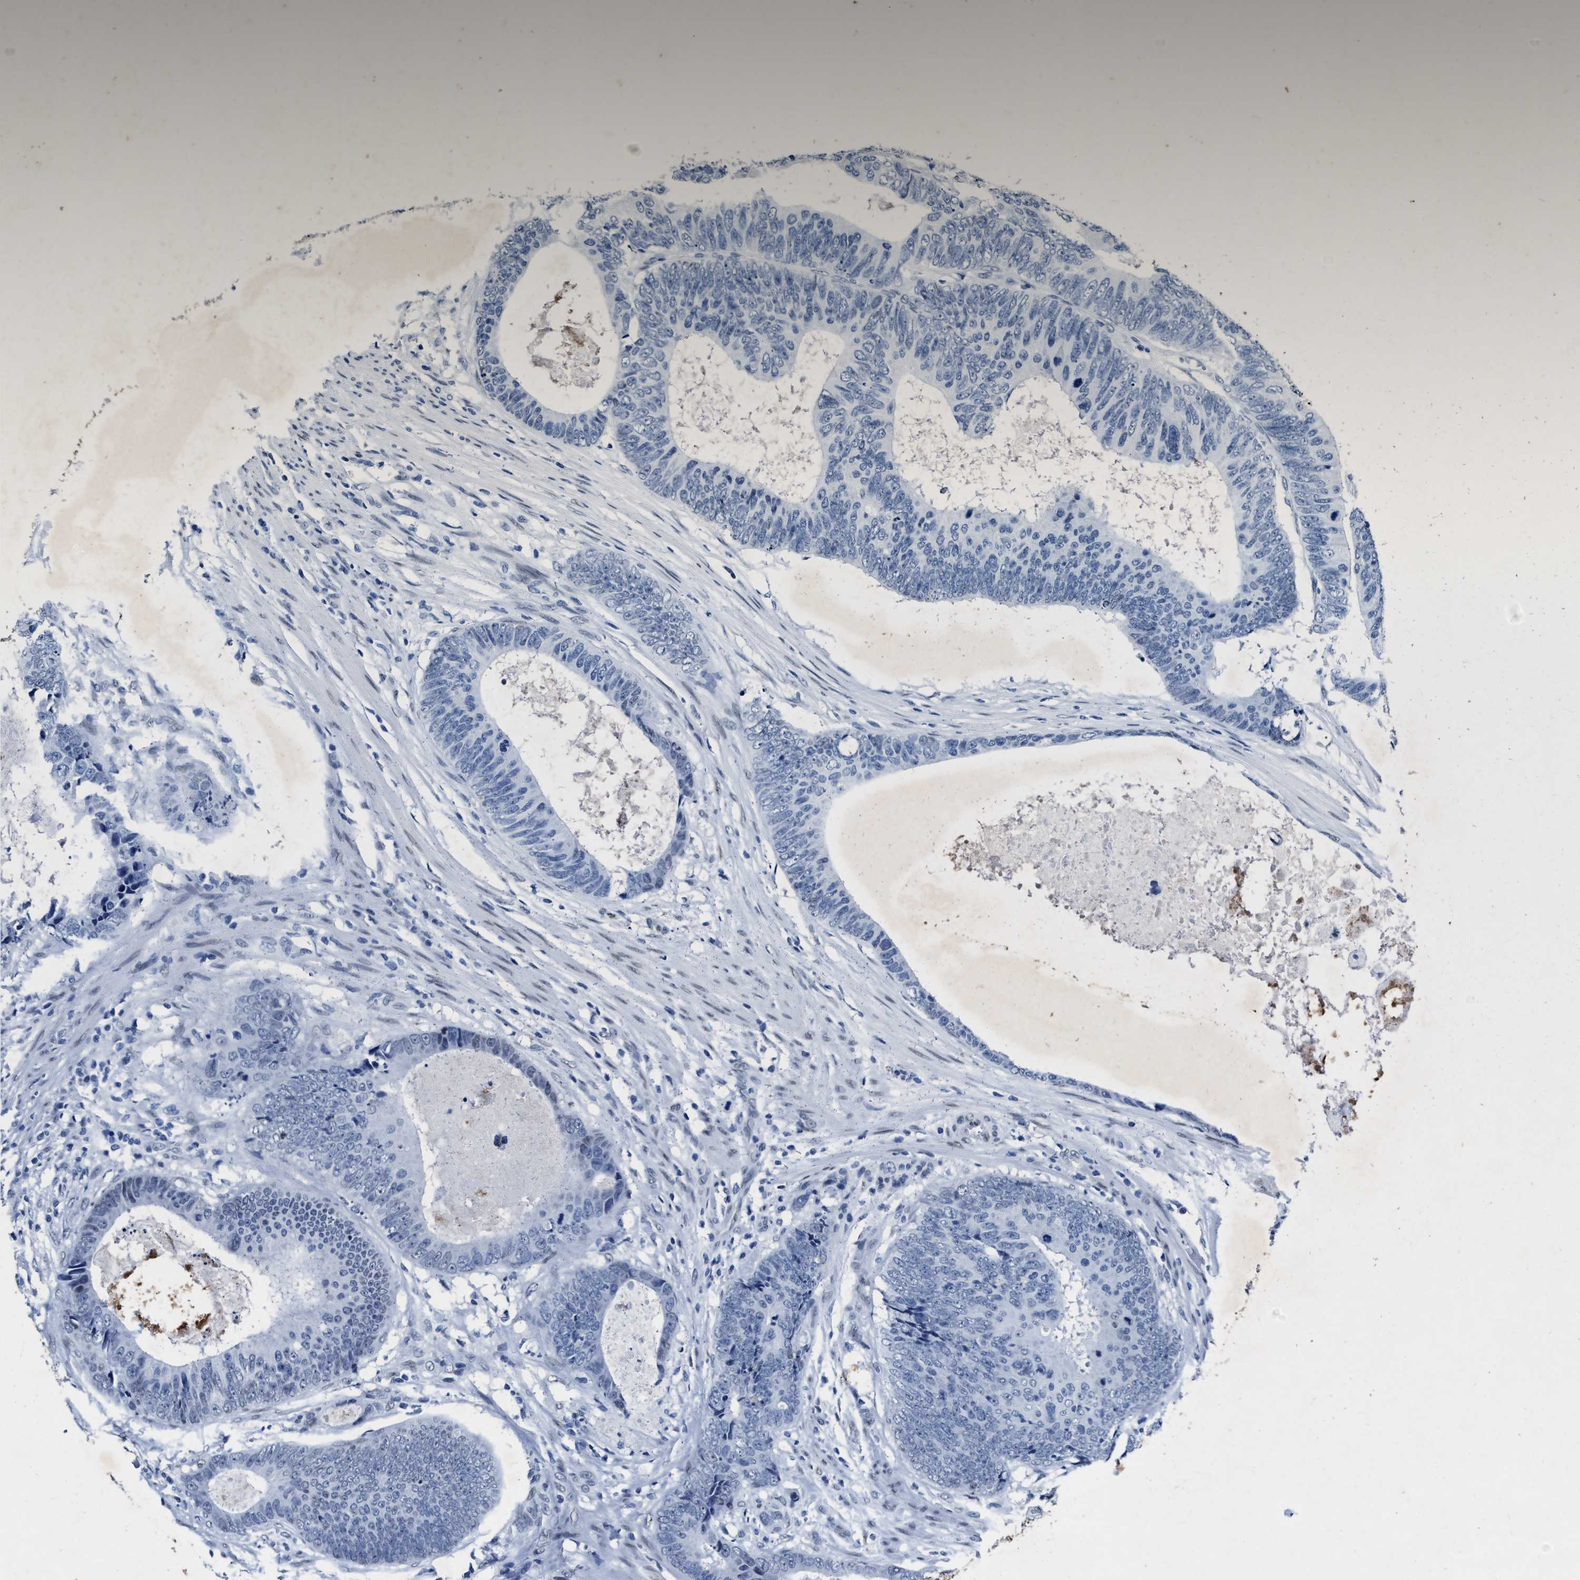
{"staining": {"intensity": "negative", "quantity": "none", "location": "none"}, "tissue": "colorectal cancer", "cell_type": "Tumor cells", "image_type": "cancer", "snomed": [{"axis": "morphology", "description": "Adenocarcinoma, NOS"}, {"axis": "topography", "description": "Colon"}], "caption": "IHC histopathology image of neoplastic tissue: human adenocarcinoma (colorectal) stained with DAB shows no significant protein positivity in tumor cells.", "gene": "UBN2", "patient": {"sex": "male", "age": 56}}